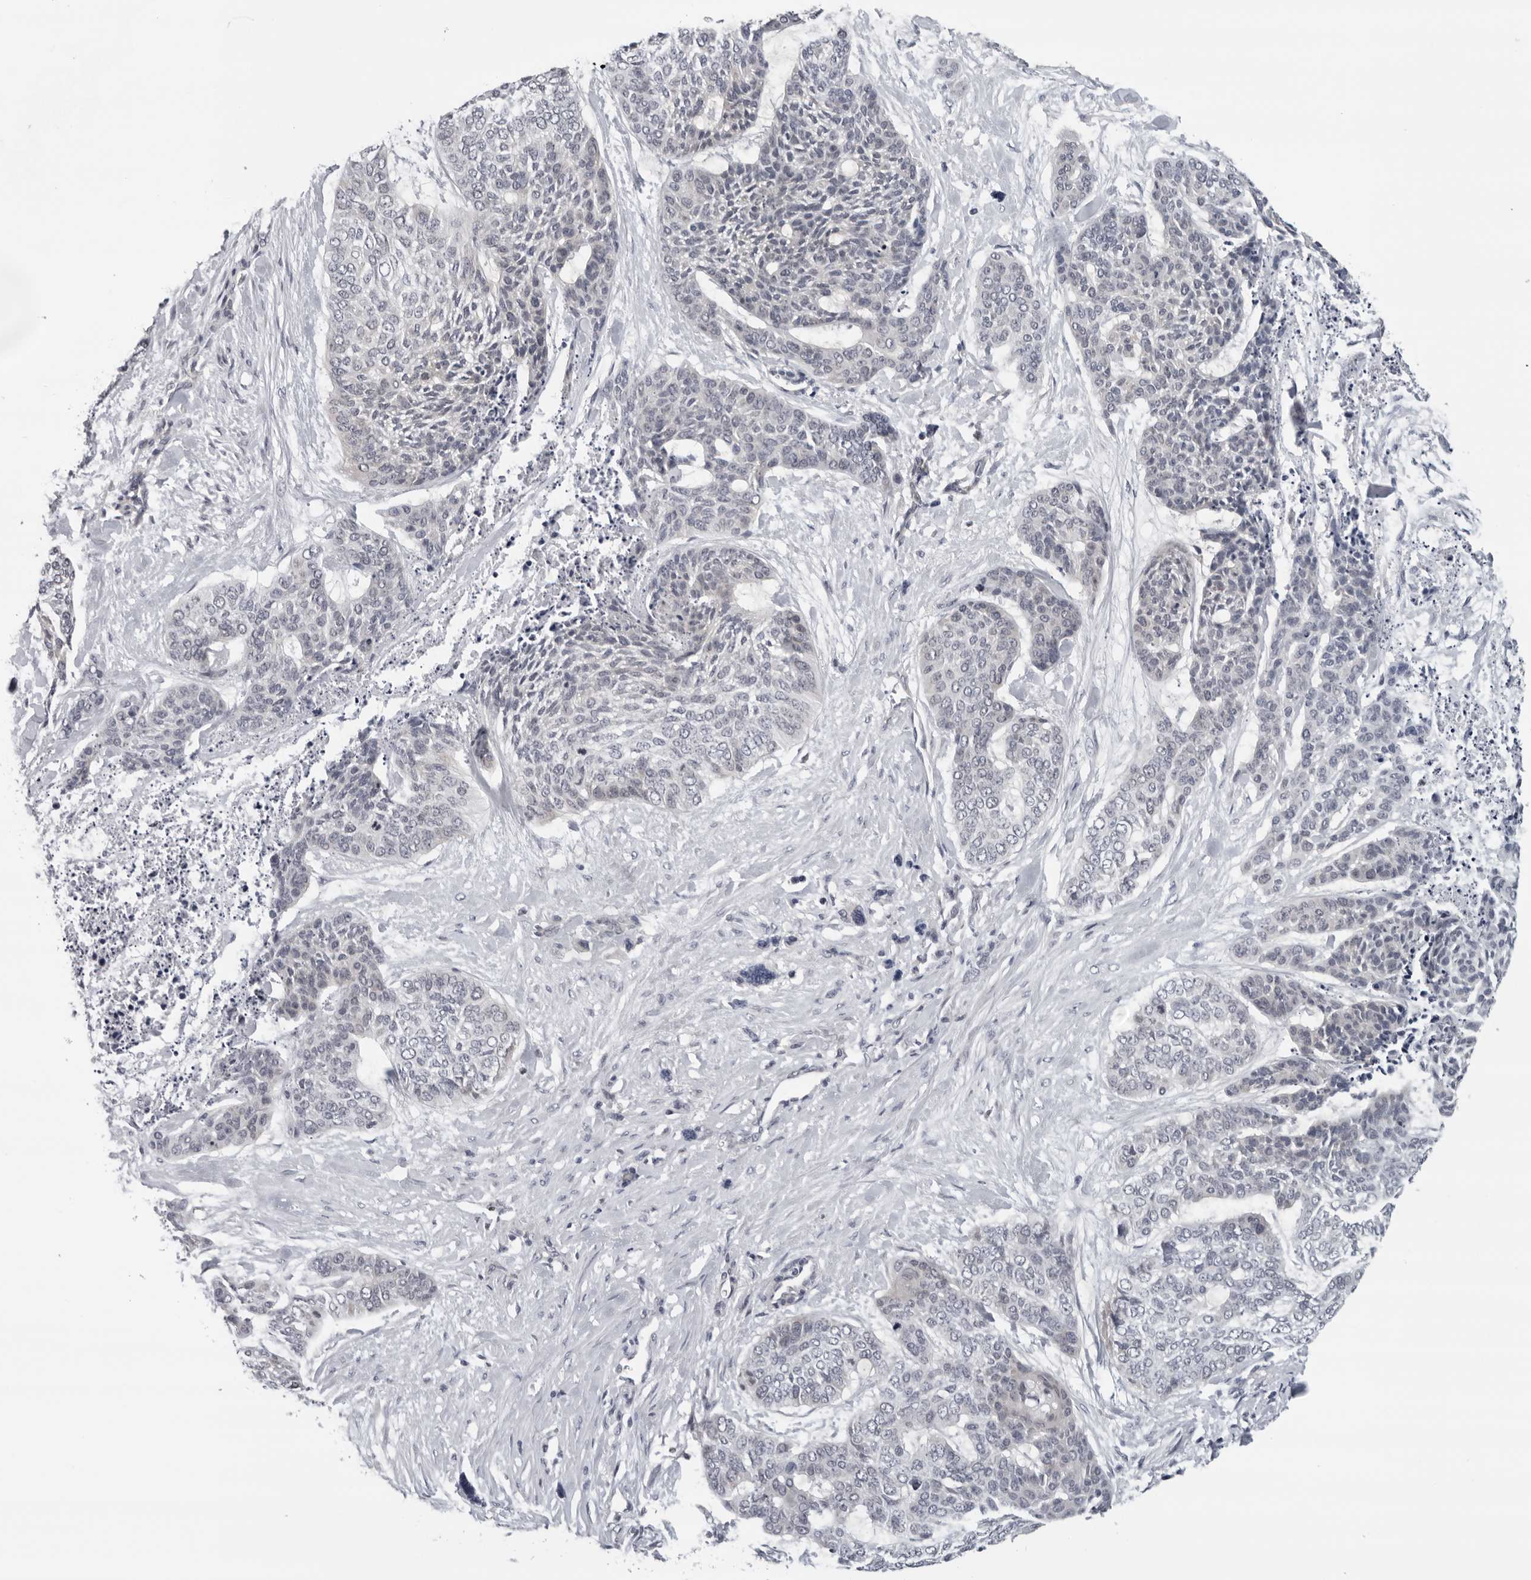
{"staining": {"intensity": "negative", "quantity": "none", "location": "none"}, "tissue": "skin cancer", "cell_type": "Tumor cells", "image_type": "cancer", "snomed": [{"axis": "morphology", "description": "Basal cell carcinoma"}, {"axis": "topography", "description": "Skin"}], "caption": "This is an immunohistochemistry (IHC) micrograph of skin cancer (basal cell carcinoma). There is no positivity in tumor cells.", "gene": "CPT2", "patient": {"sex": "female", "age": 64}}